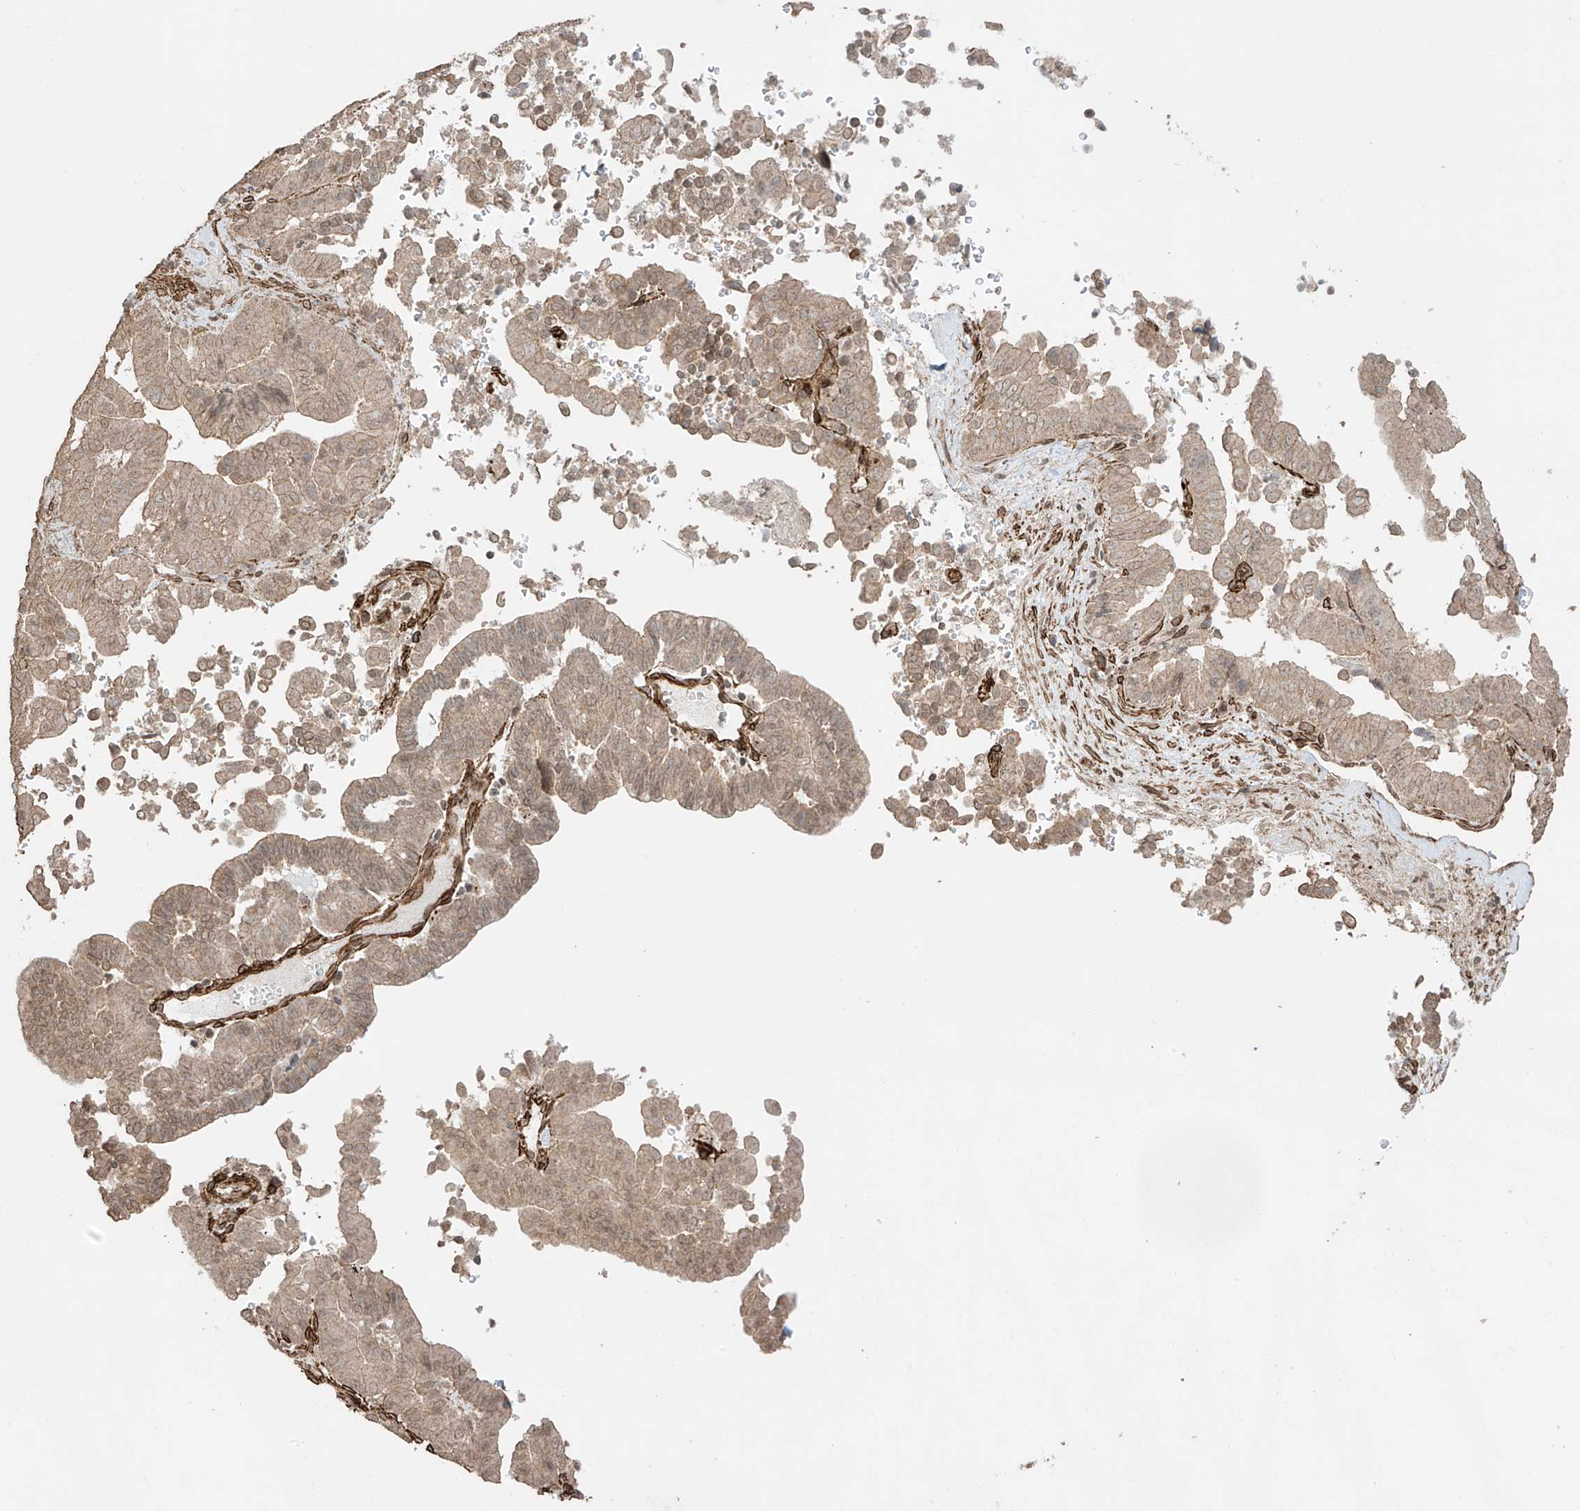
{"staining": {"intensity": "weak", "quantity": ">75%", "location": "cytoplasmic/membranous,nuclear"}, "tissue": "liver cancer", "cell_type": "Tumor cells", "image_type": "cancer", "snomed": [{"axis": "morphology", "description": "Cholangiocarcinoma"}, {"axis": "topography", "description": "Liver"}], "caption": "There is low levels of weak cytoplasmic/membranous and nuclear staining in tumor cells of liver cancer, as demonstrated by immunohistochemical staining (brown color).", "gene": "TTLL5", "patient": {"sex": "female", "age": 75}}